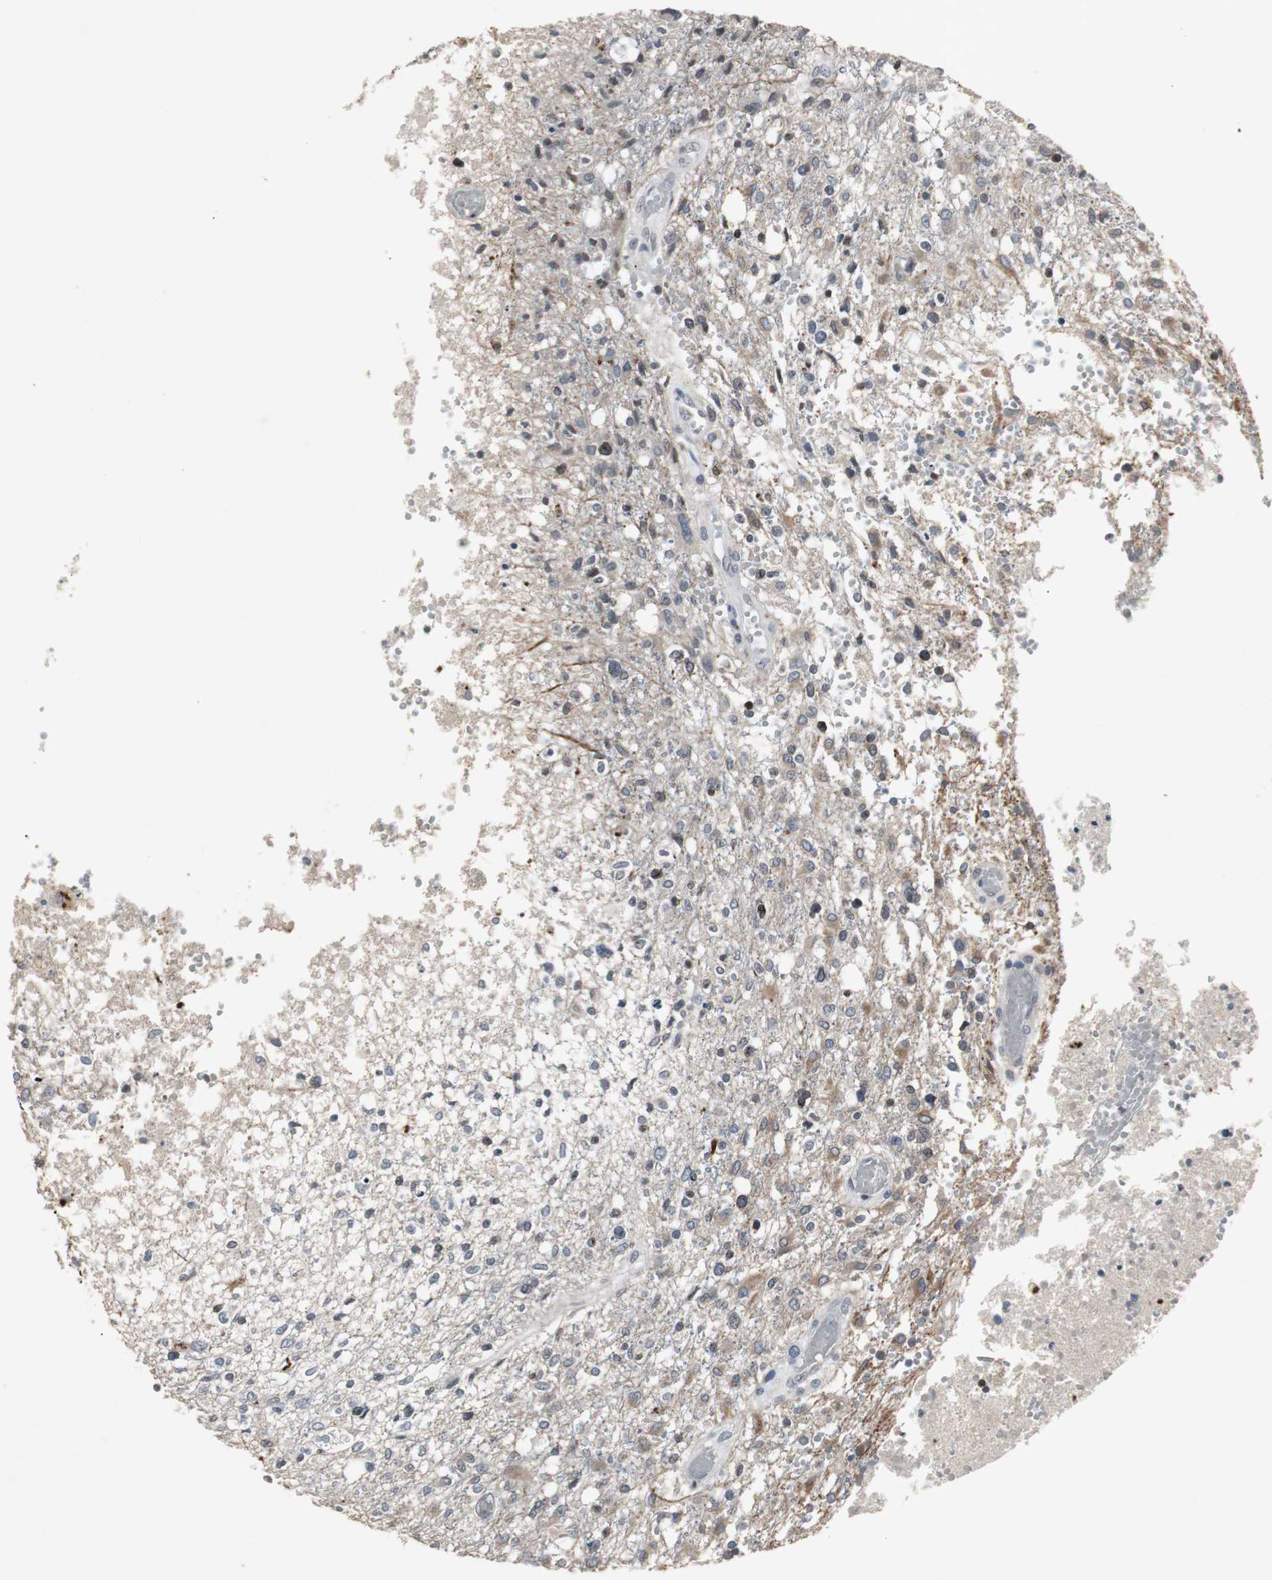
{"staining": {"intensity": "negative", "quantity": "none", "location": "none"}, "tissue": "glioma", "cell_type": "Tumor cells", "image_type": "cancer", "snomed": [{"axis": "morphology", "description": "Glioma, malignant, High grade"}, {"axis": "topography", "description": "Cerebral cortex"}], "caption": "Immunohistochemistry (IHC) image of human high-grade glioma (malignant) stained for a protein (brown), which exhibits no positivity in tumor cells. (Stains: DAB (3,3'-diaminobenzidine) immunohistochemistry (IHC) with hematoxylin counter stain, Microscopy: brightfield microscopy at high magnification).", "gene": "ZNF396", "patient": {"sex": "male", "age": 76}}